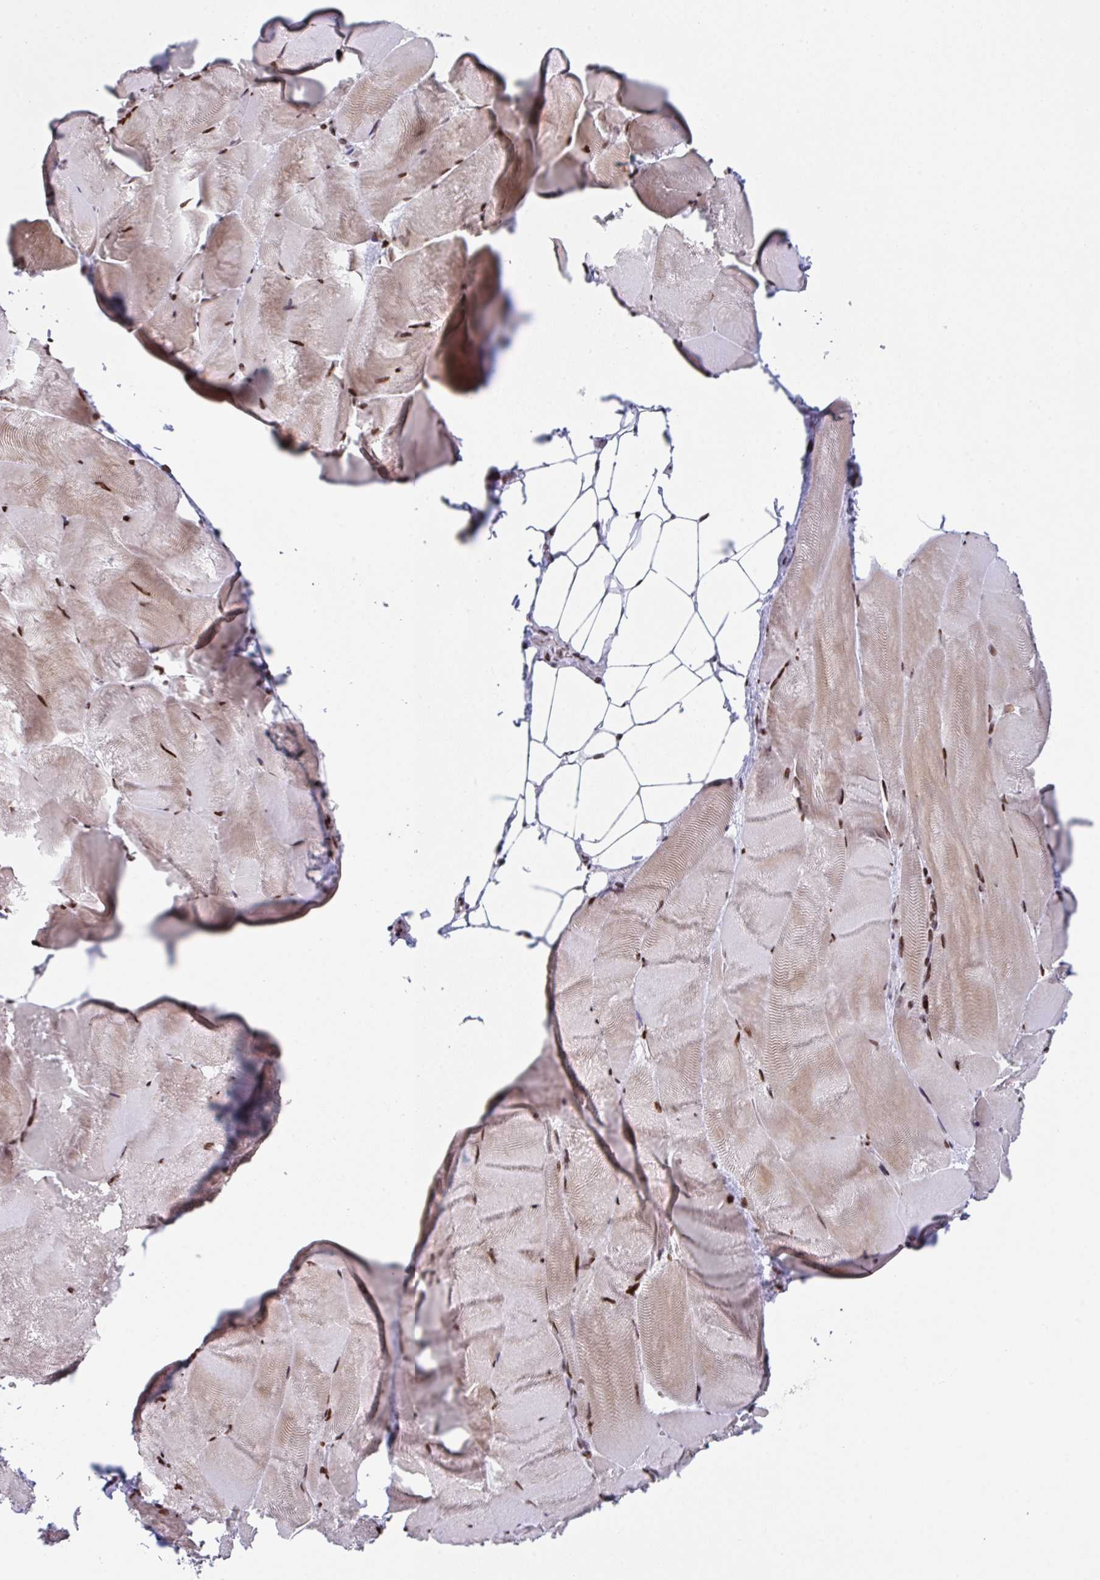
{"staining": {"intensity": "moderate", "quantity": ">75%", "location": "cytoplasmic/membranous,nuclear"}, "tissue": "skeletal muscle", "cell_type": "Myocytes", "image_type": "normal", "snomed": [{"axis": "morphology", "description": "Normal tissue, NOS"}, {"axis": "topography", "description": "Skeletal muscle"}], "caption": "Brown immunohistochemical staining in normal skeletal muscle exhibits moderate cytoplasmic/membranous,nuclear expression in about >75% of myocytes. The protein is shown in brown color, while the nuclei are stained blue.", "gene": "PCDHB8", "patient": {"sex": "female", "age": 64}}